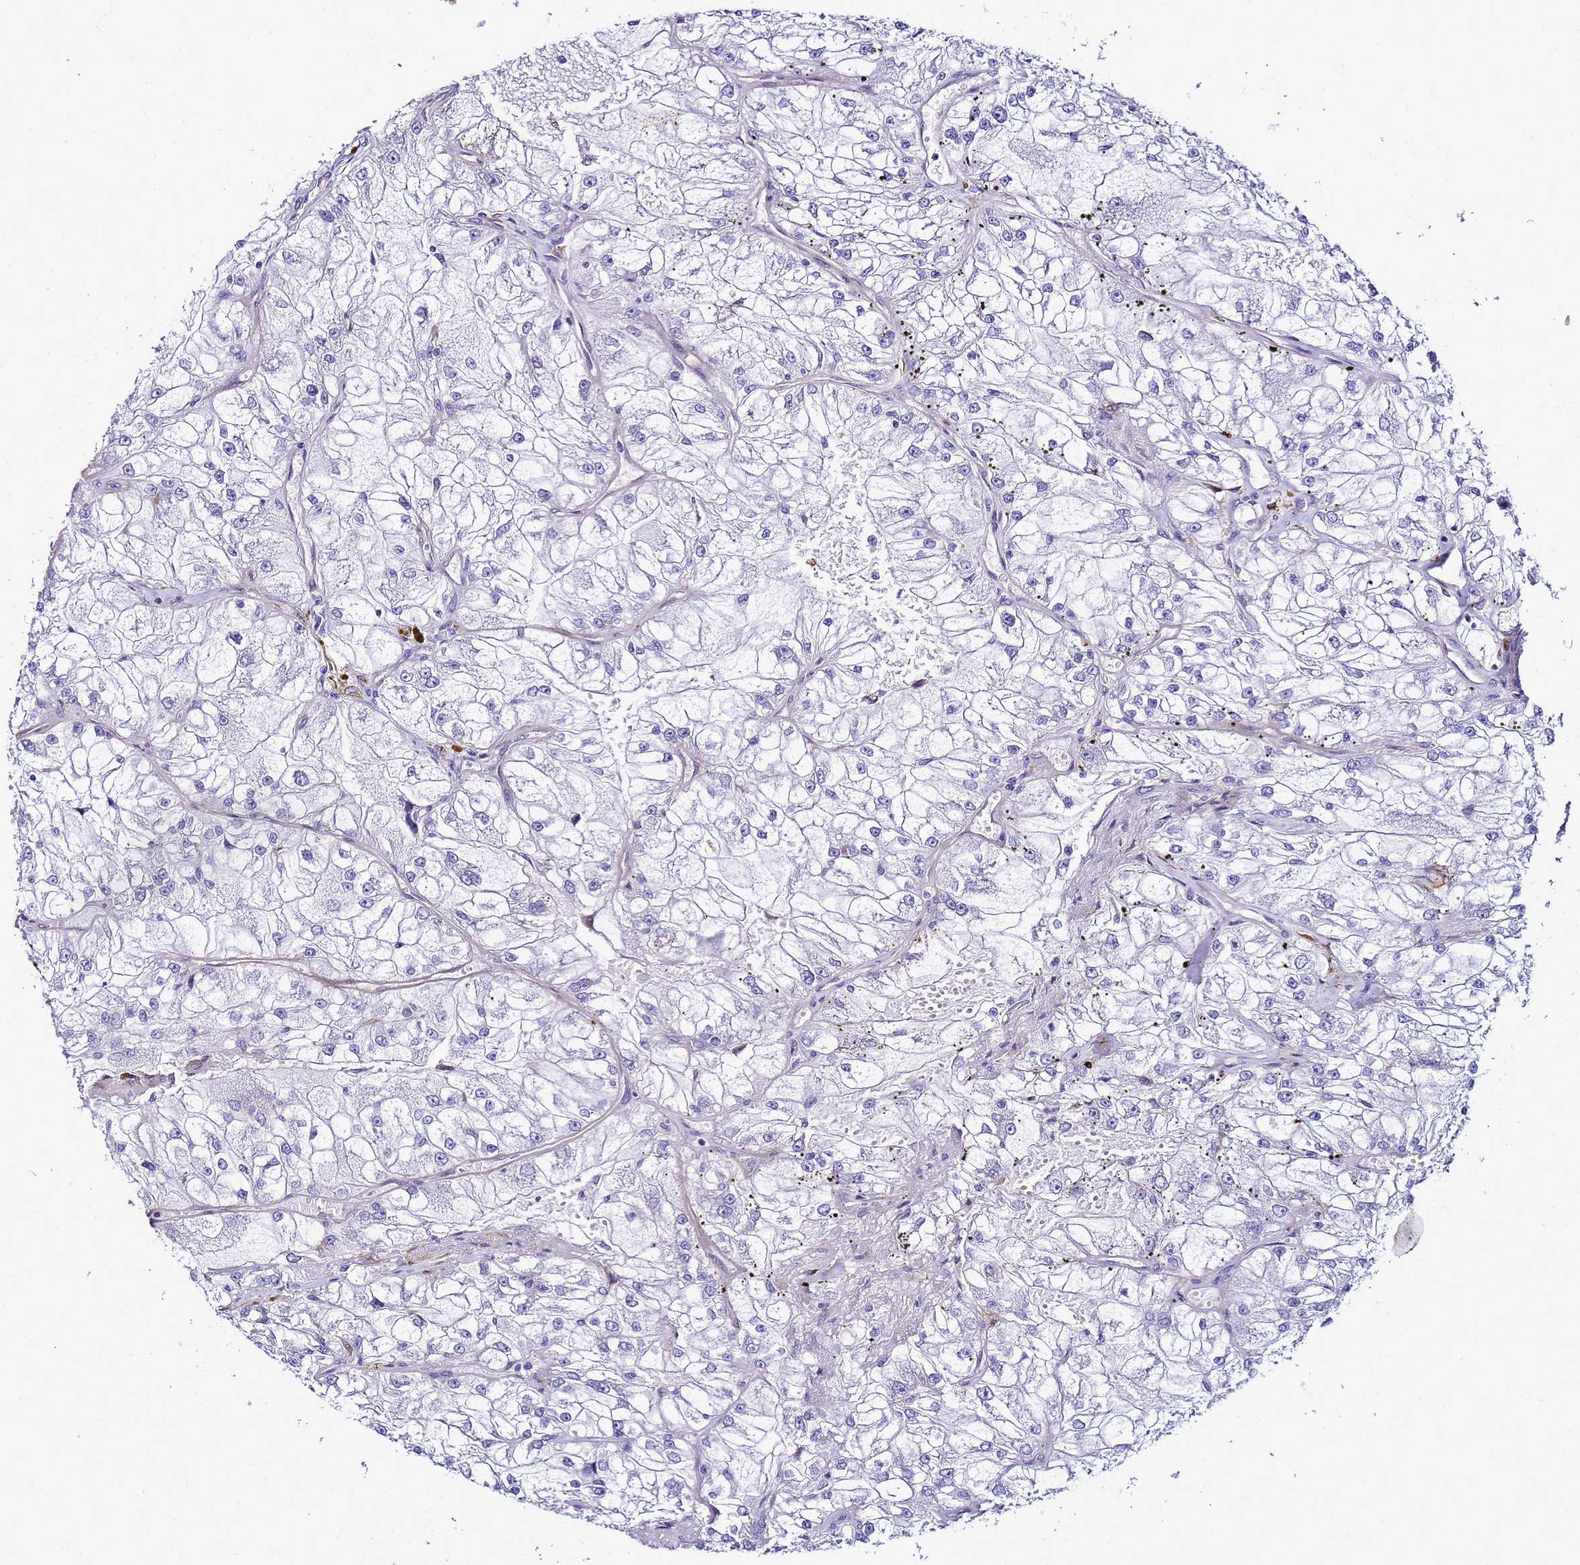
{"staining": {"intensity": "negative", "quantity": "none", "location": "none"}, "tissue": "renal cancer", "cell_type": "Tumor cells", "image_type": "cancer", "snomed": [{"axis": "morphology", "description": "Adenocarcinoma, NOS"}, {"axis": "topography", "description": "Kidney"}], "caption": "Immunohistochemistry (IHC) histopathology image of neoplastic tissue: renal adenocarcinoma stained with DAB (3,3'-diaminobenzidine) demonstrates no significant protein positivity in tumor cells. (Immunohistochemistry (IHC), brightfield microscopy, high magnification).", "gene": "FAM166B", "patient": {"sex": "female", "age": 72}}